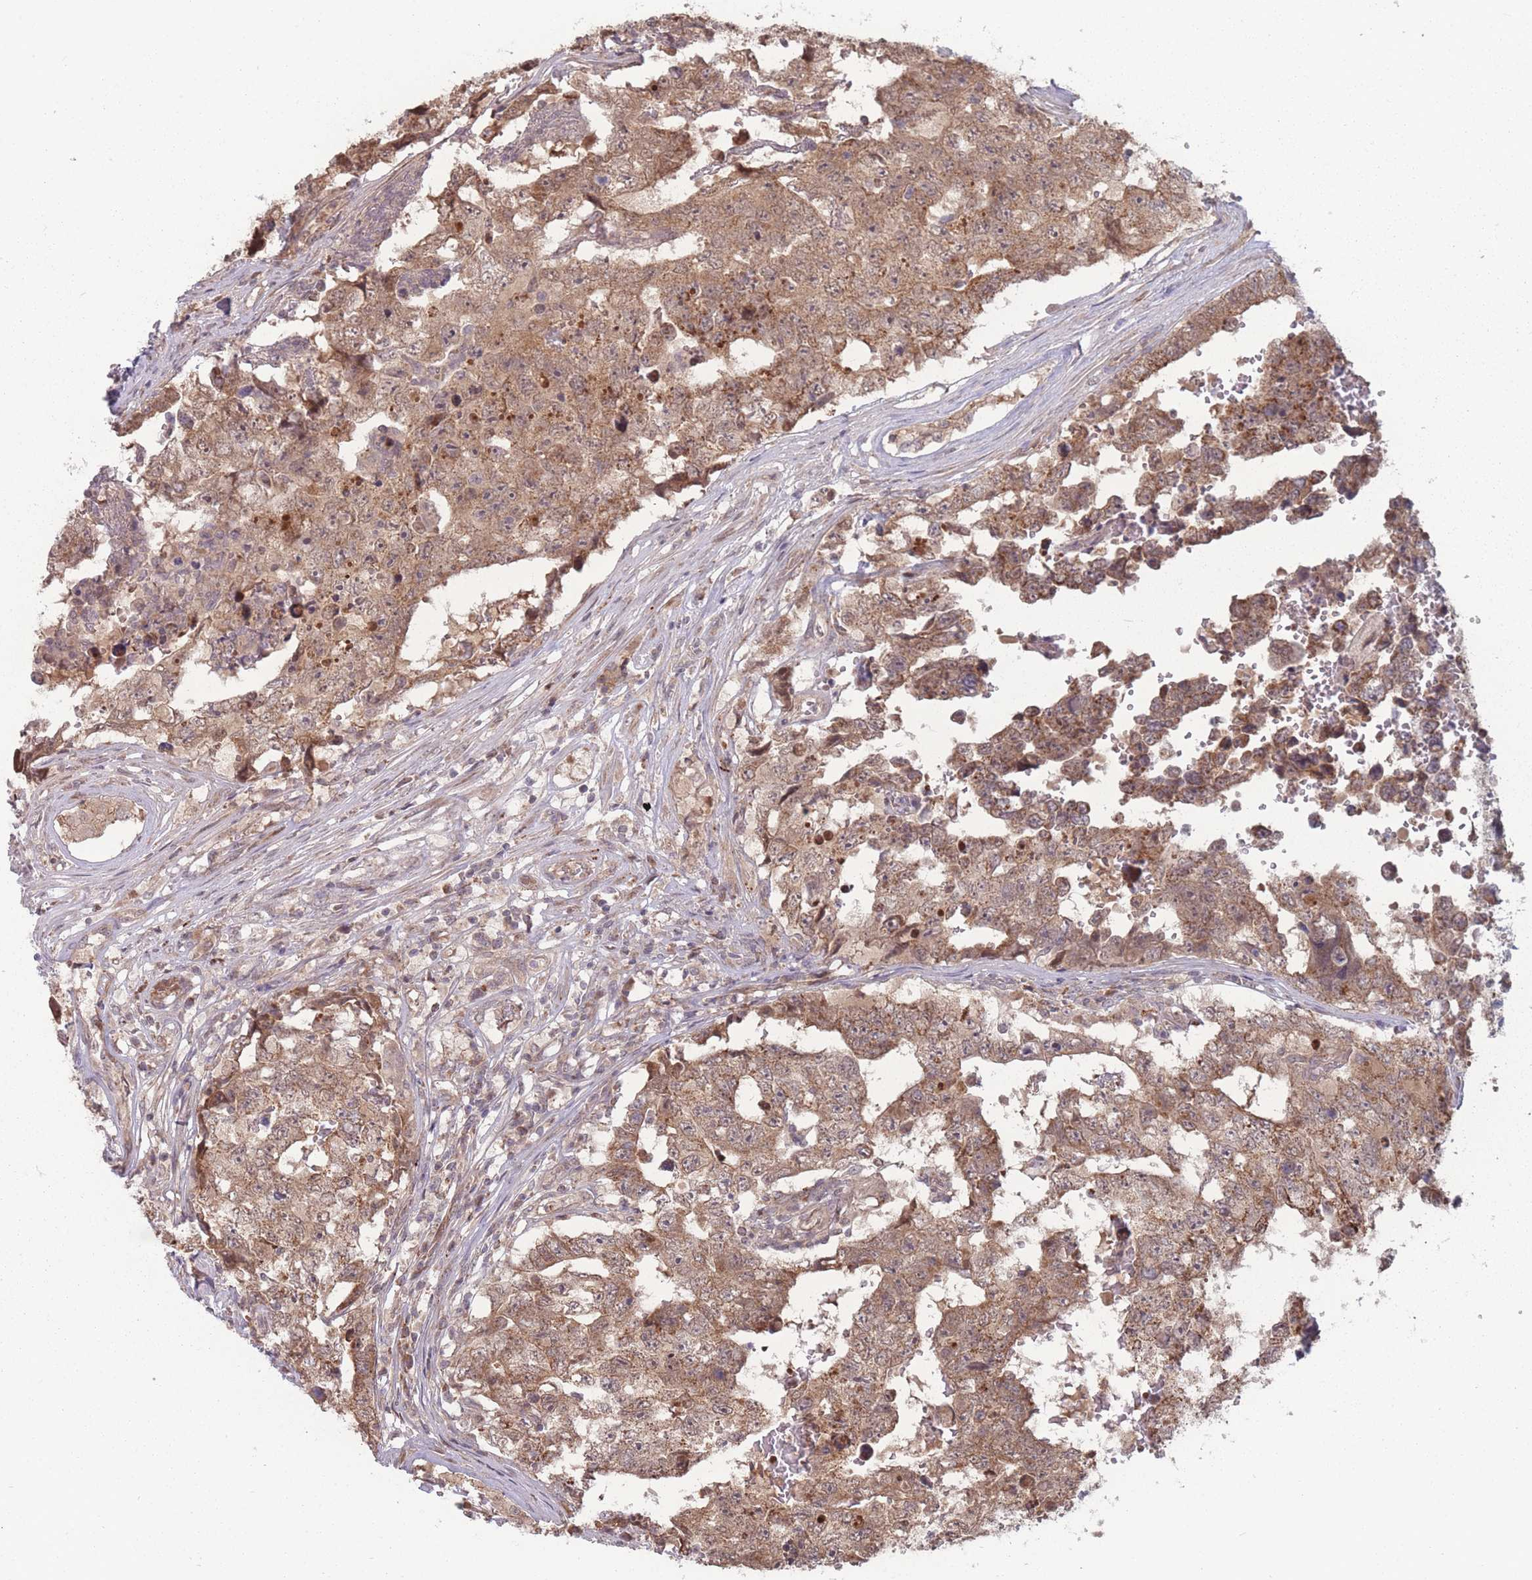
{"staining": {"intensity": "moderate", "quantity": ">75%", "location": "cytoplasmic/membranous"}, "tissue": "testis cancer", "cell_type": "Tumor cells", "image_type": "cancer", "snomed": [{"axis": "morphology", "description": "Carcinoma, Embryonal, NOS"}, {"axis": "topography", "description": "Testis"}], "caption": "Immunohistochemical staining of testis embryonal carcinoma demonstrates medium levels of moderate cytoplasmic/membranous protein staining in approximately >75% of tumor cells. Using DAB (3,3'-diaminobenzidine) (brown) and hematoxylin (blue) stains, captured at high magnification using brightfield microscopy.", "gene": "RPS18", "patient": {"sex": "male", "age": 25}}